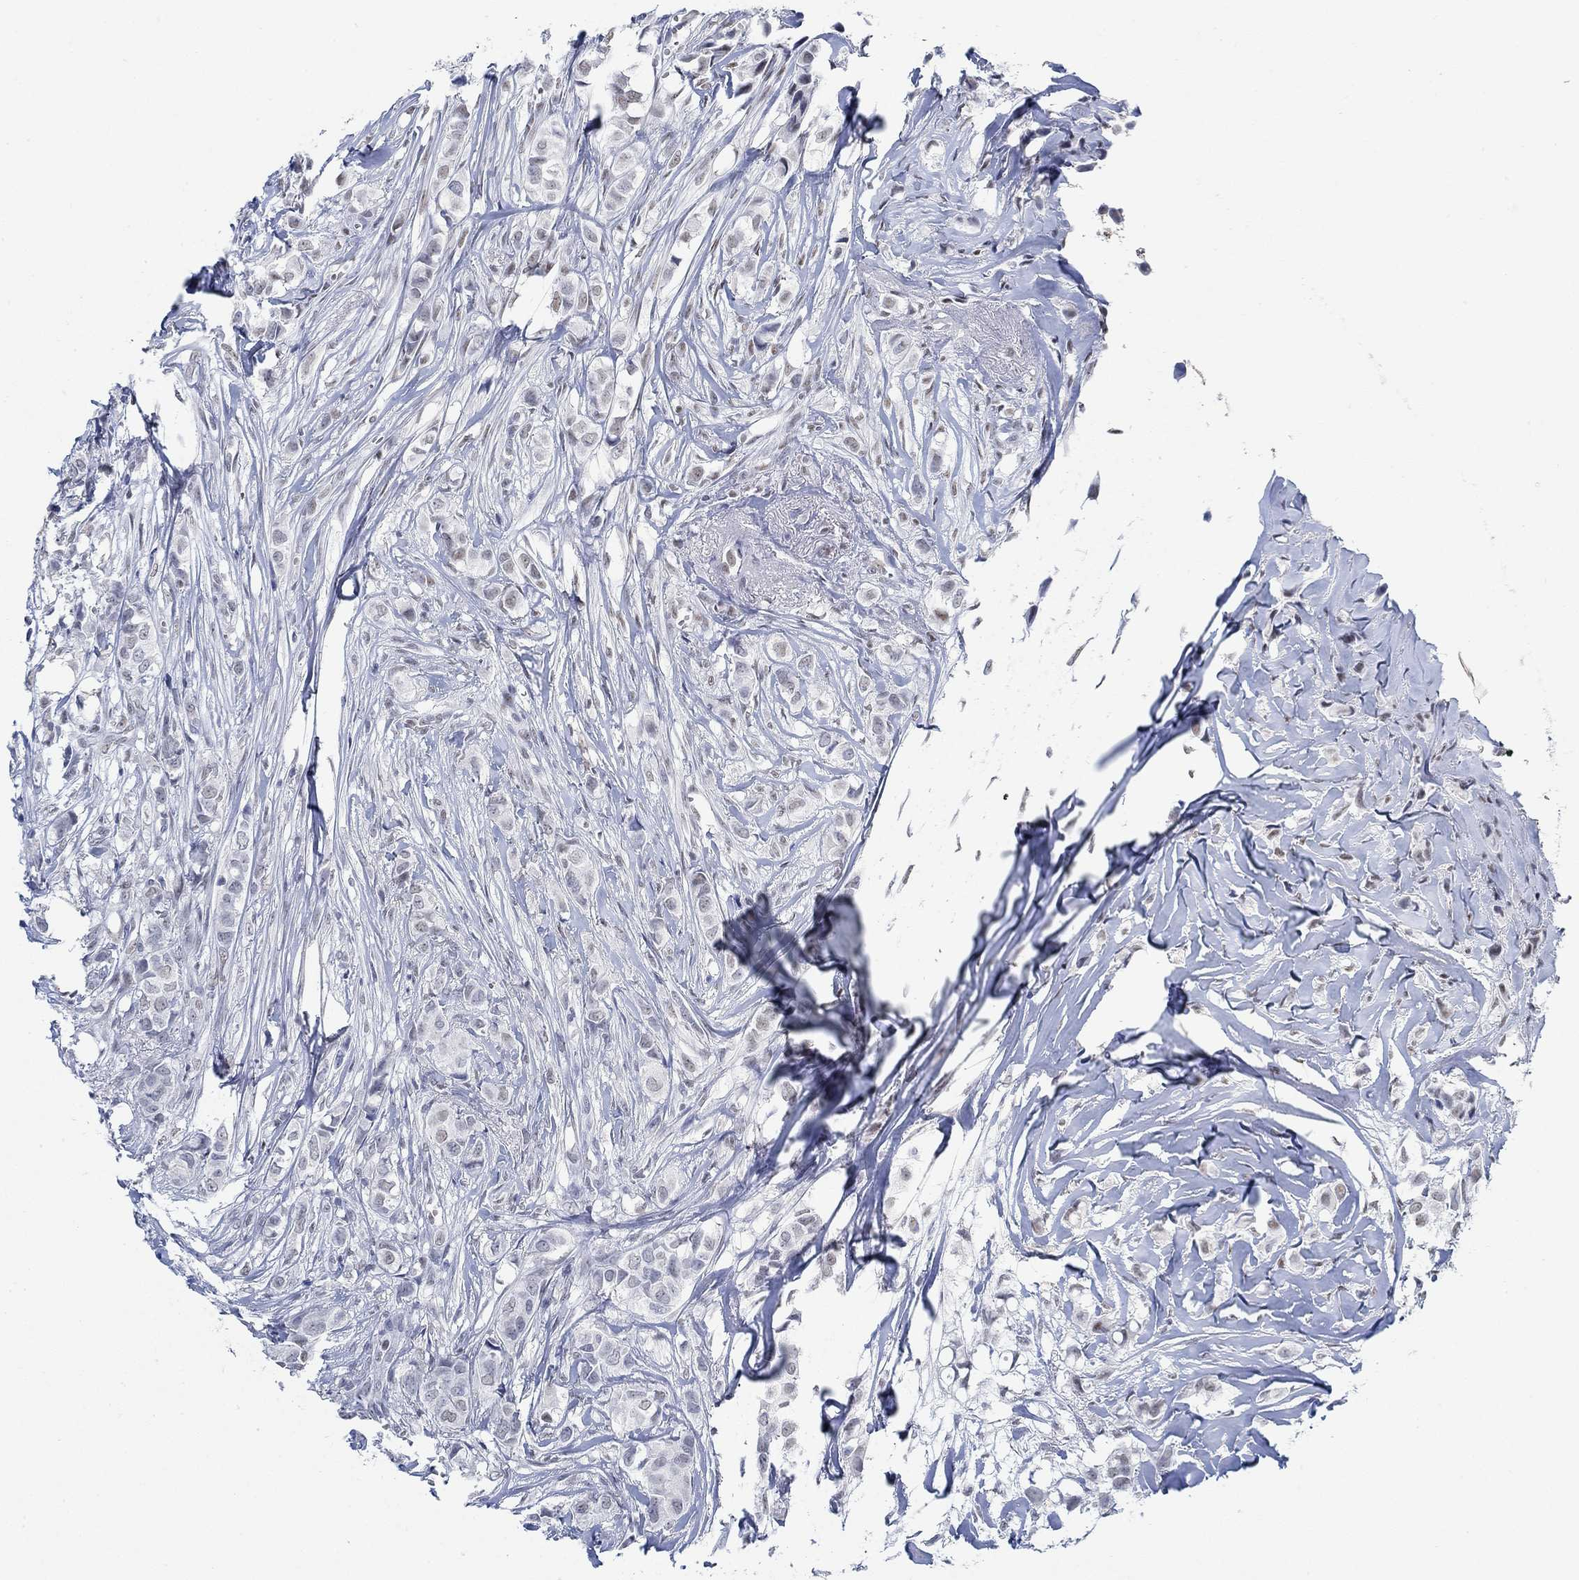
{"staining": {"intensity": "weak", "quantity": "<25%", "location": "nuclear"}, "tissue": "breast cancer", "cell_type": "Tumor cells", "image_type": "cancer", "snomed": [{"axis": "morphology", "description": "Duct carcinoma"}, {"axis": "topography", "description": "Breast"}], "caption": "IHC photomicrograph of human breast cancer (intraductal carcinoma) stained for a protein (brown), which exhibits no positivity in tumor cells.", "gene": "PPP1R17", "patient": {"sex": "female", "age": 85}}